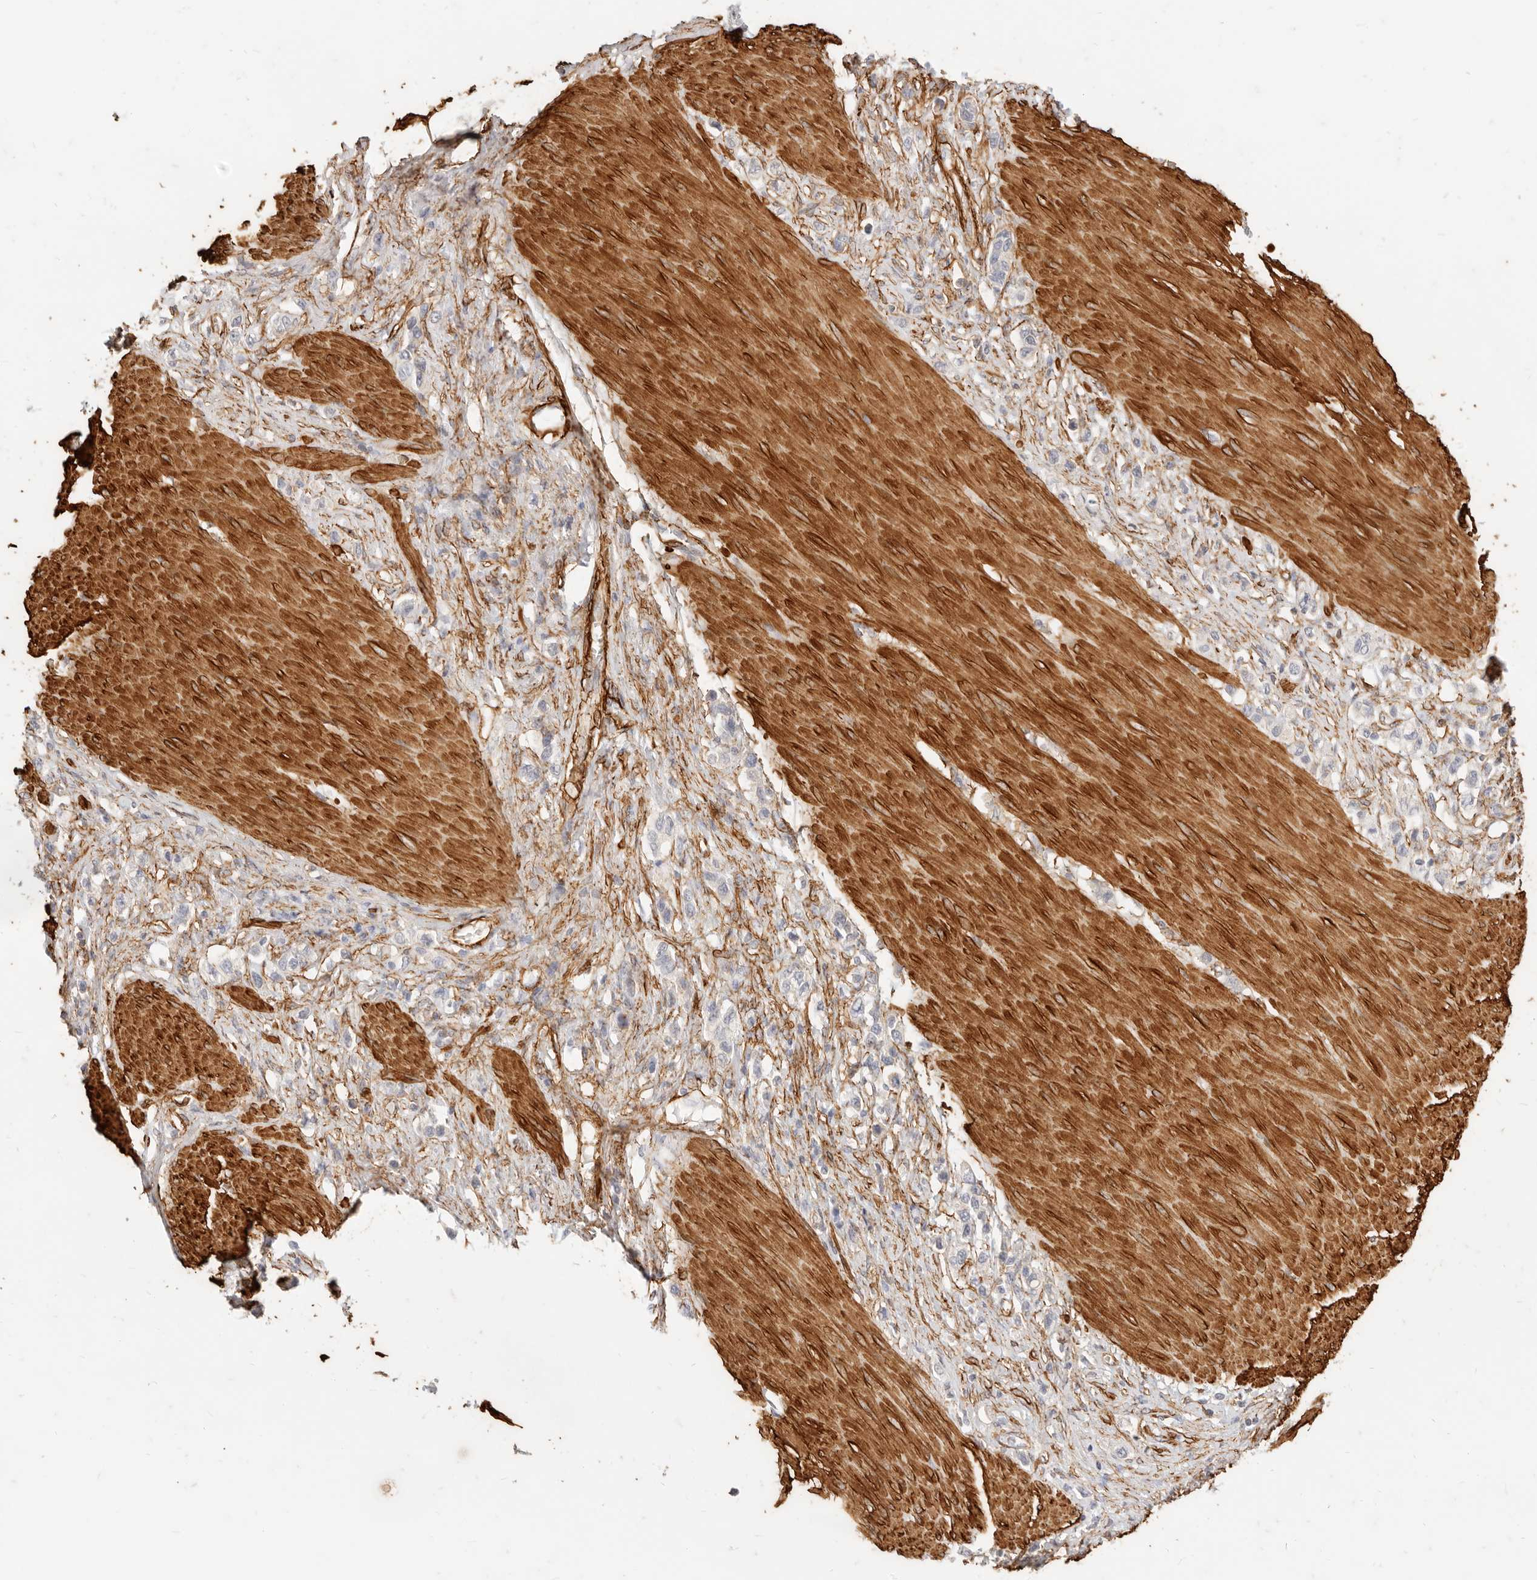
{"staining": {"intensity": "negative", "quantity": "none", "location": "none"}, "tissue": "stomach cancer", "cell_type": "Tumor cells", "image_type": "cancer", "snomed": [{"axis": "morphology", "description": "Adenocarcinoma, NOS"}, {"axis": "topography", "description": "Stomach"}], "caption": "A high-resolution image shows immunohistochemistry staining of adenocarcinoma (stomach), which displays no significant positivity in tumor cells.", "gene": "TMTC2", "patient": {"sex": "female", "age": 65}}